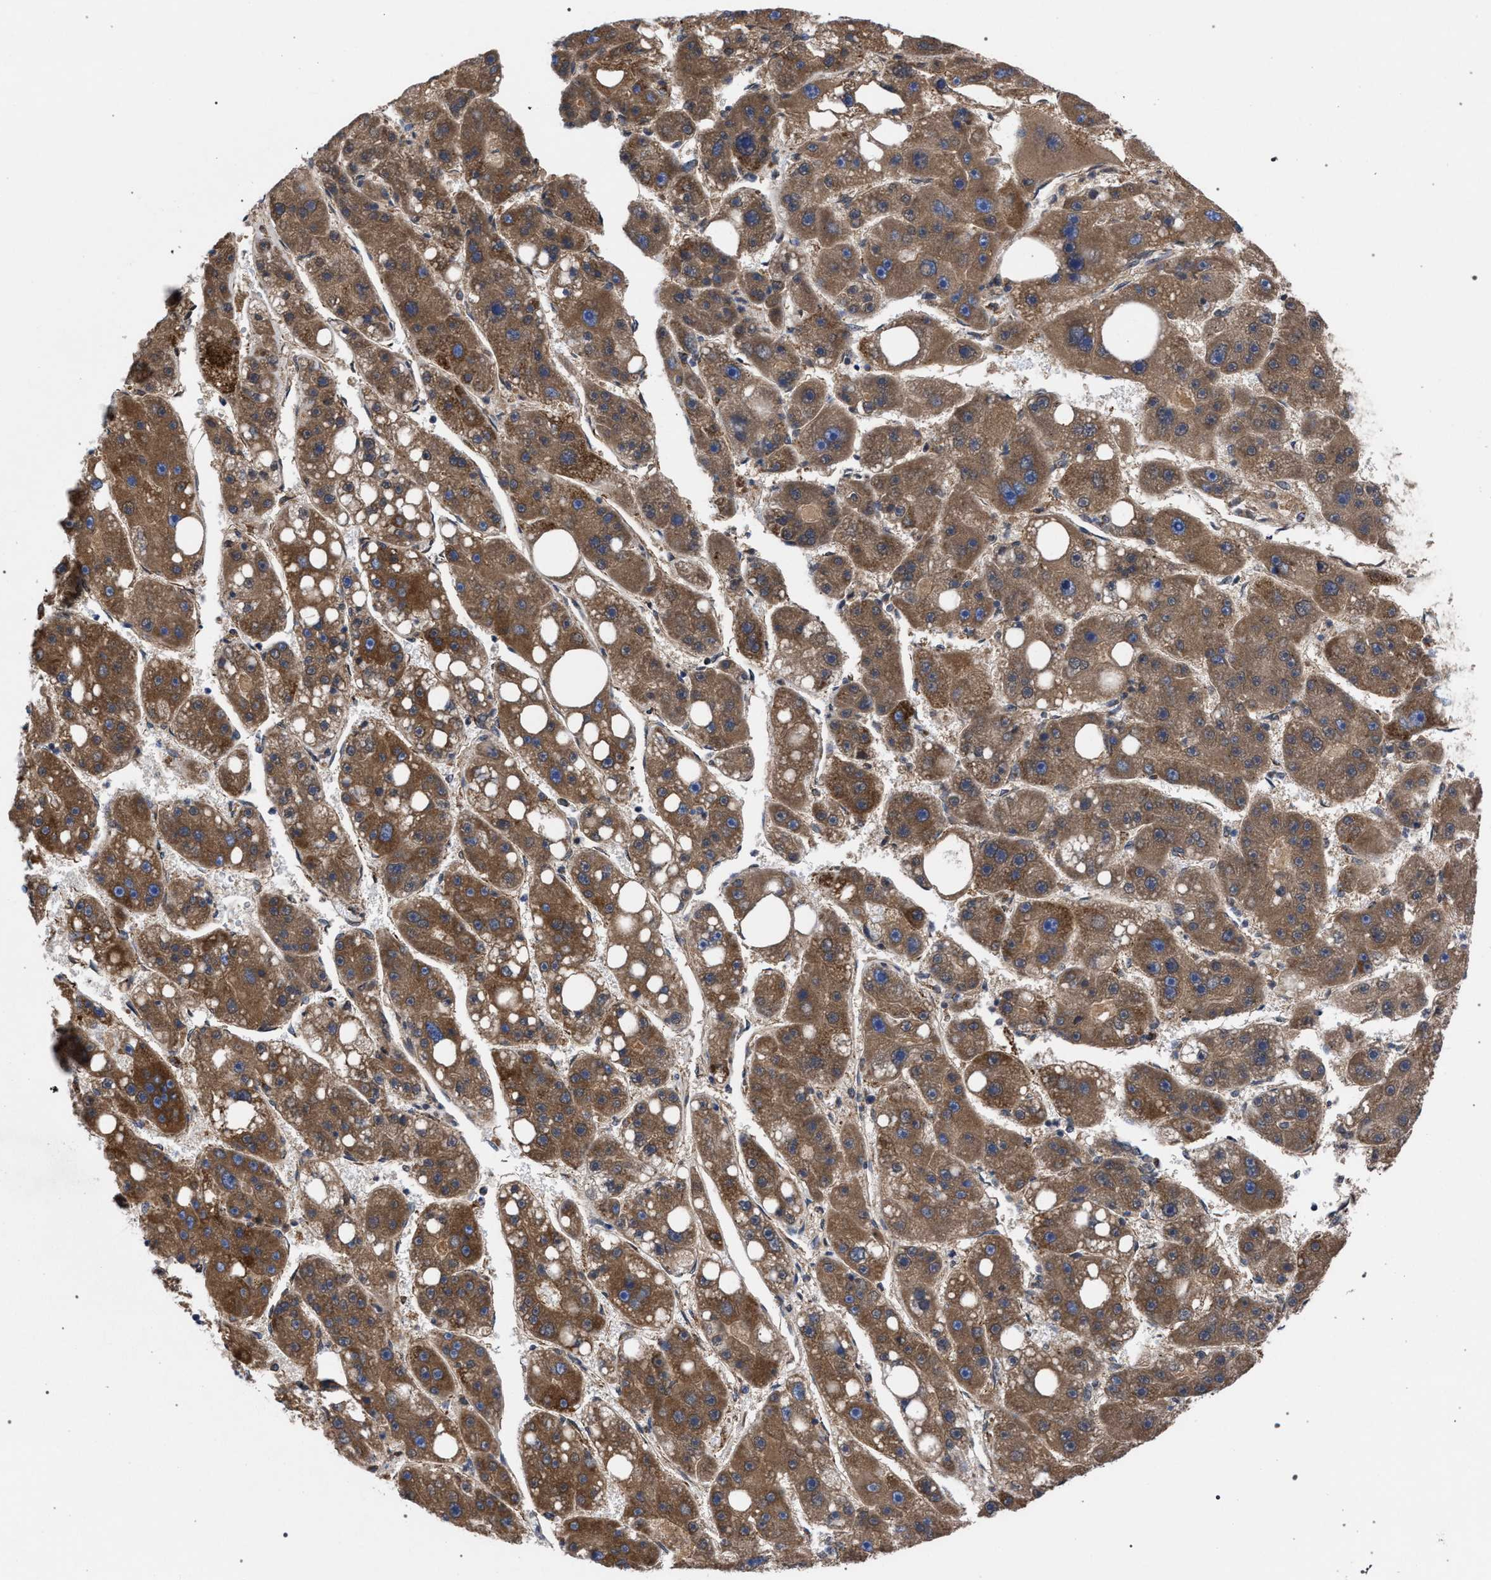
{"staining": {"intensity": "moderate", "quantity": ">75%", "location": "cytoplasmic/membranous"}, "tissue": "liver cancer", "cell_type": "Tumor cells", "image_type": "cancer", "snomed": [{"axis": "morphology", "description": "Carcinoma, Hepatocellular, NOS"}, {"axis": "topography", "description": "Liver"}], "caption": "Immunohistochemical staining of human liver cancer exhibits medium levels of moderate cytoplasmic/membranous staining in about >75% of tumor cells.", "gene": "ACADS", "patient": {"sex": "female", "age": 61}}